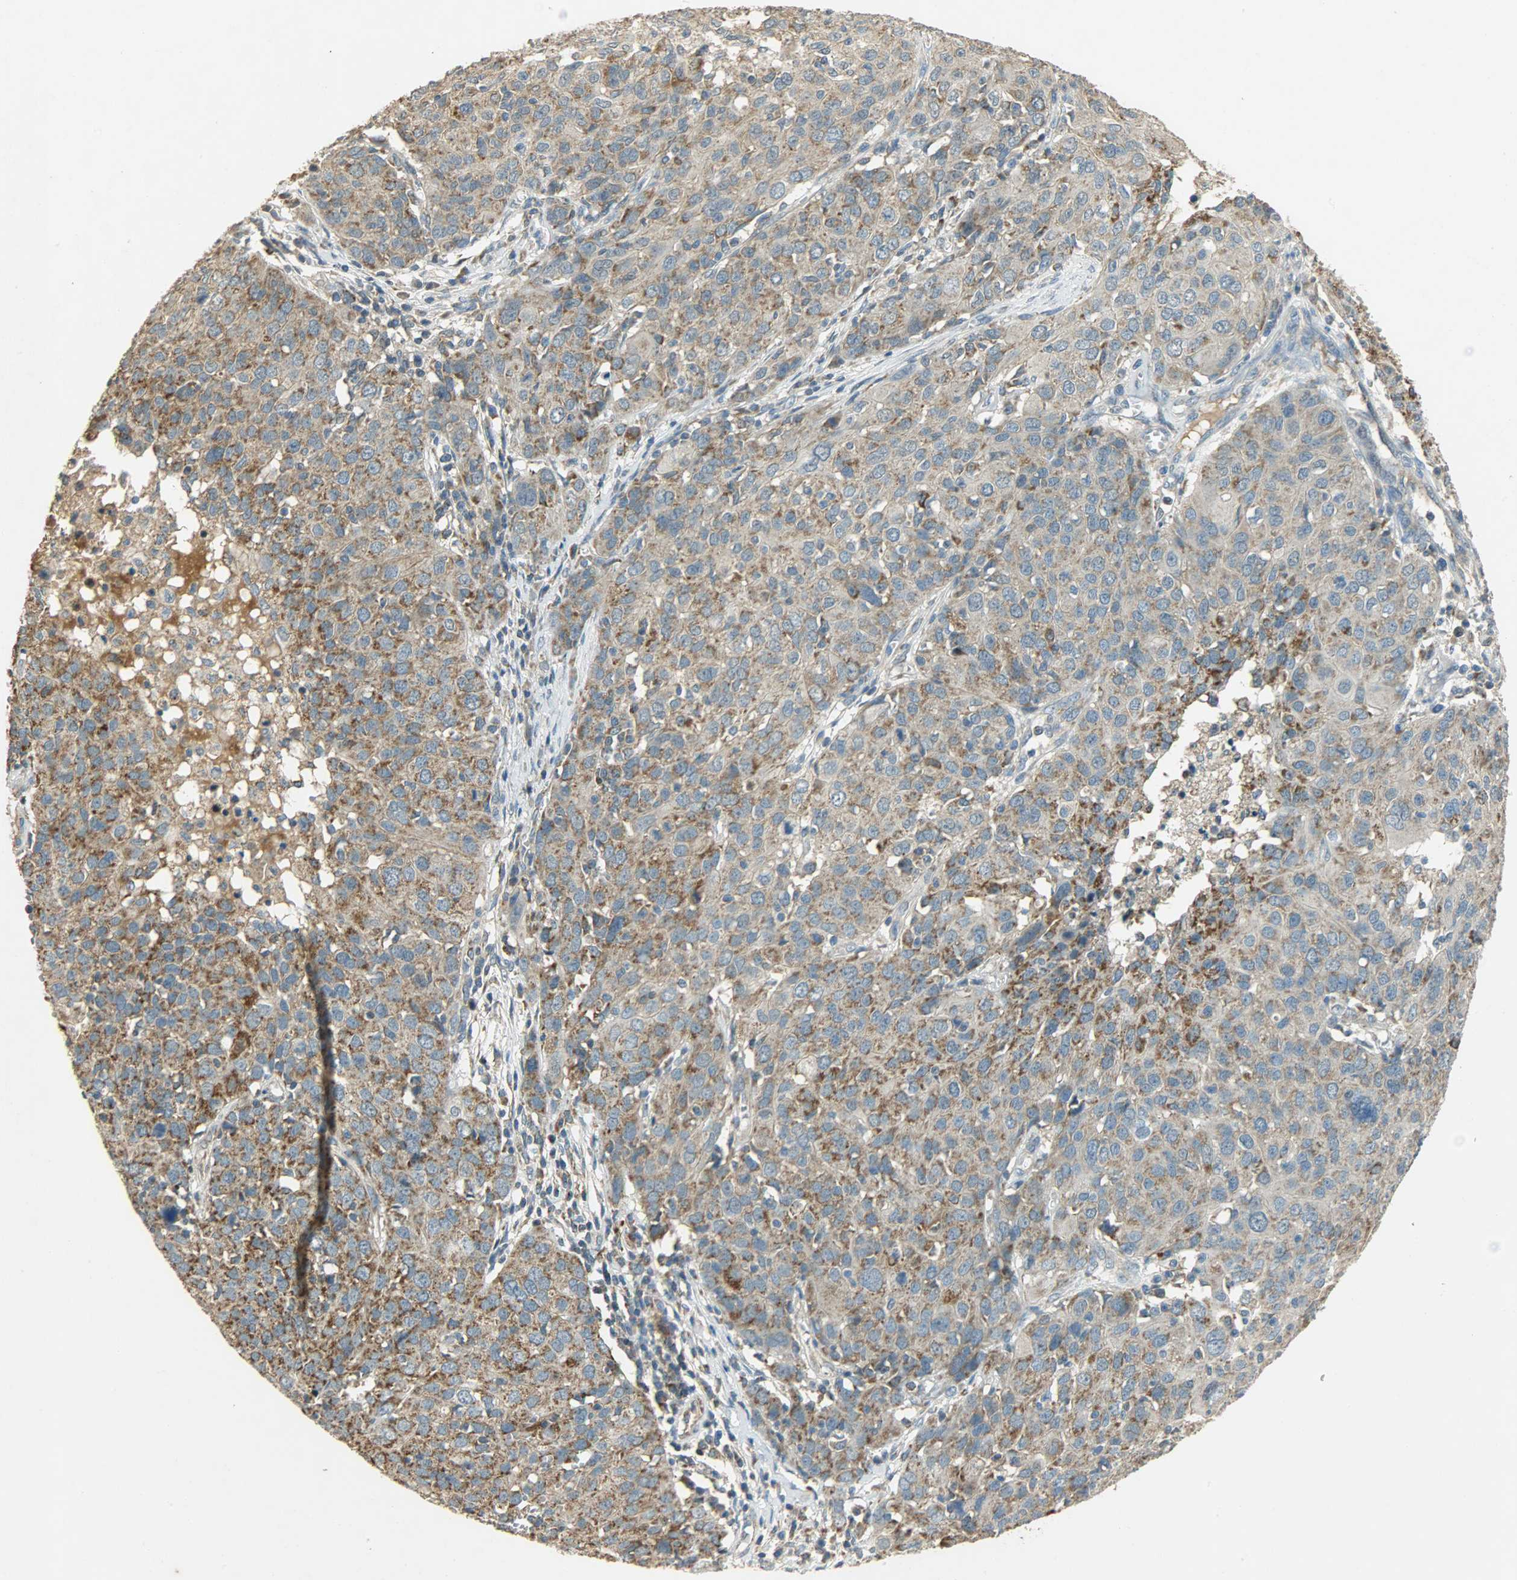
{"staining": {"intensity": "moderate", "quantity": ">75%", "location": "cytoplasmic/membranous"}, "tissue": "ovarian cancer", "cell_type": "Tumor cells", "image_type": "cancer", "snomed": [{"axis": "morphology", "description": "Carcinoma, endometroid"}, {"axis": "topography", "description": "Ovary"}], "caption": "Immunohistochemistry (IHC) staining of ovarian cancer, which shows medium levels of moderate cytoplasmic/membranous staining in about >75% of tumor cells indicating moderate cytoplasmic/membranous protein staining. The staining was performed using DAB (brown) for protein detection and nuclei were counterstained in hematoxylin (blue).", "gene": "HDHD5", "patient": {"sex": "female", "age": 50}}